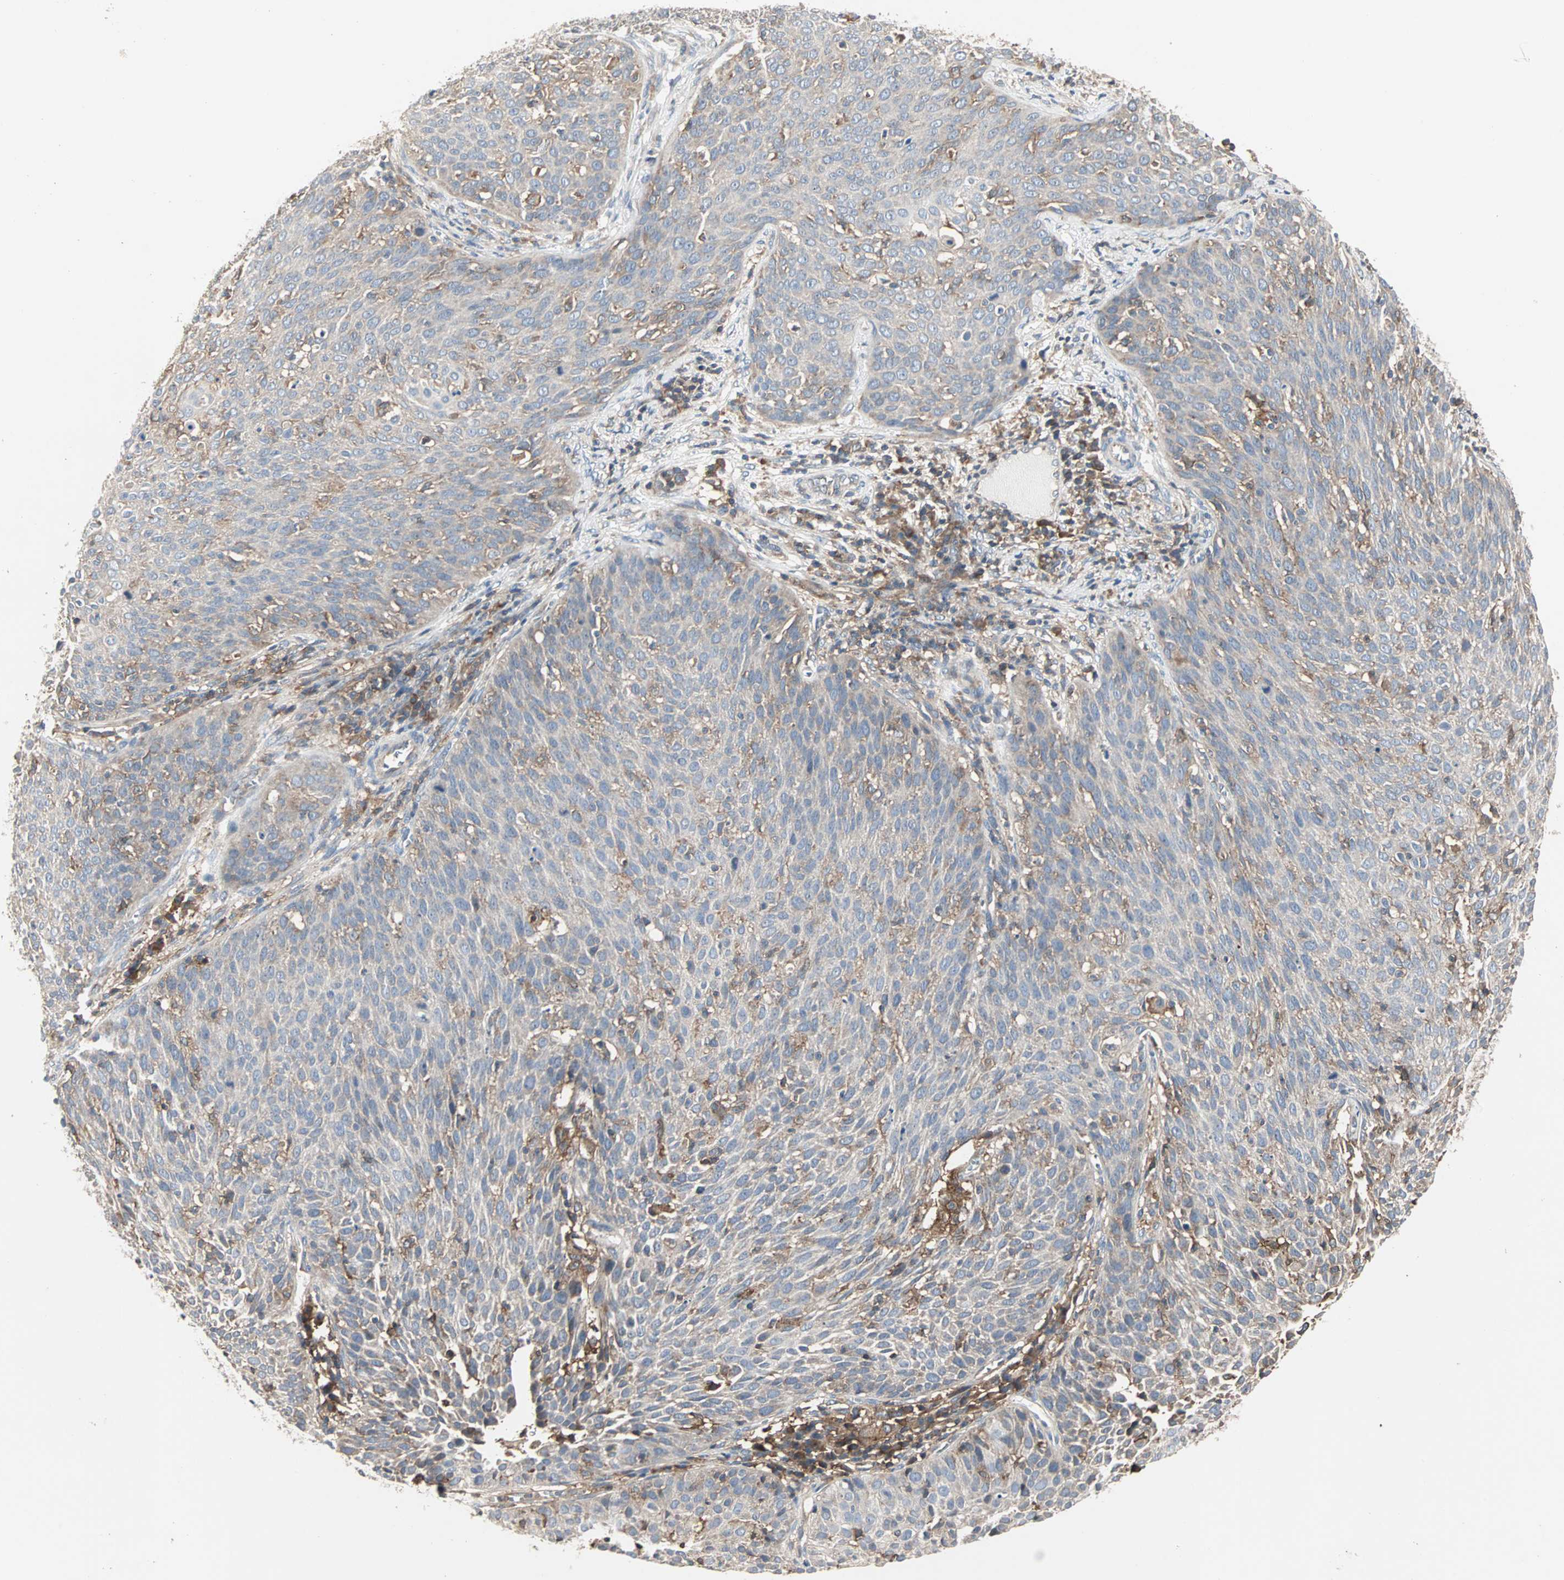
{"staining": {"intensity": "weak", "quantity": "25%-75%", "location": "cytoplasmic/membranous"}, "tissue": "cervical cancer", "cell_type": "Tumor cells", "image_type": "cancer", "snomed": [{"axis": "morphology", "description": "Squamous cell carcinoma, NOS"}, {"axis": "topography", "description": "Cervix"}], "caption": "Immunohistochemical staining of cervical cancer (squamous cell carcinoma) reveals low levels of weak cytoplasmic/membranous expression in approximately 25%-75% of tumor cells.", "gene": "GNAI2", "patient": {"sex": "female", "age": 38}}